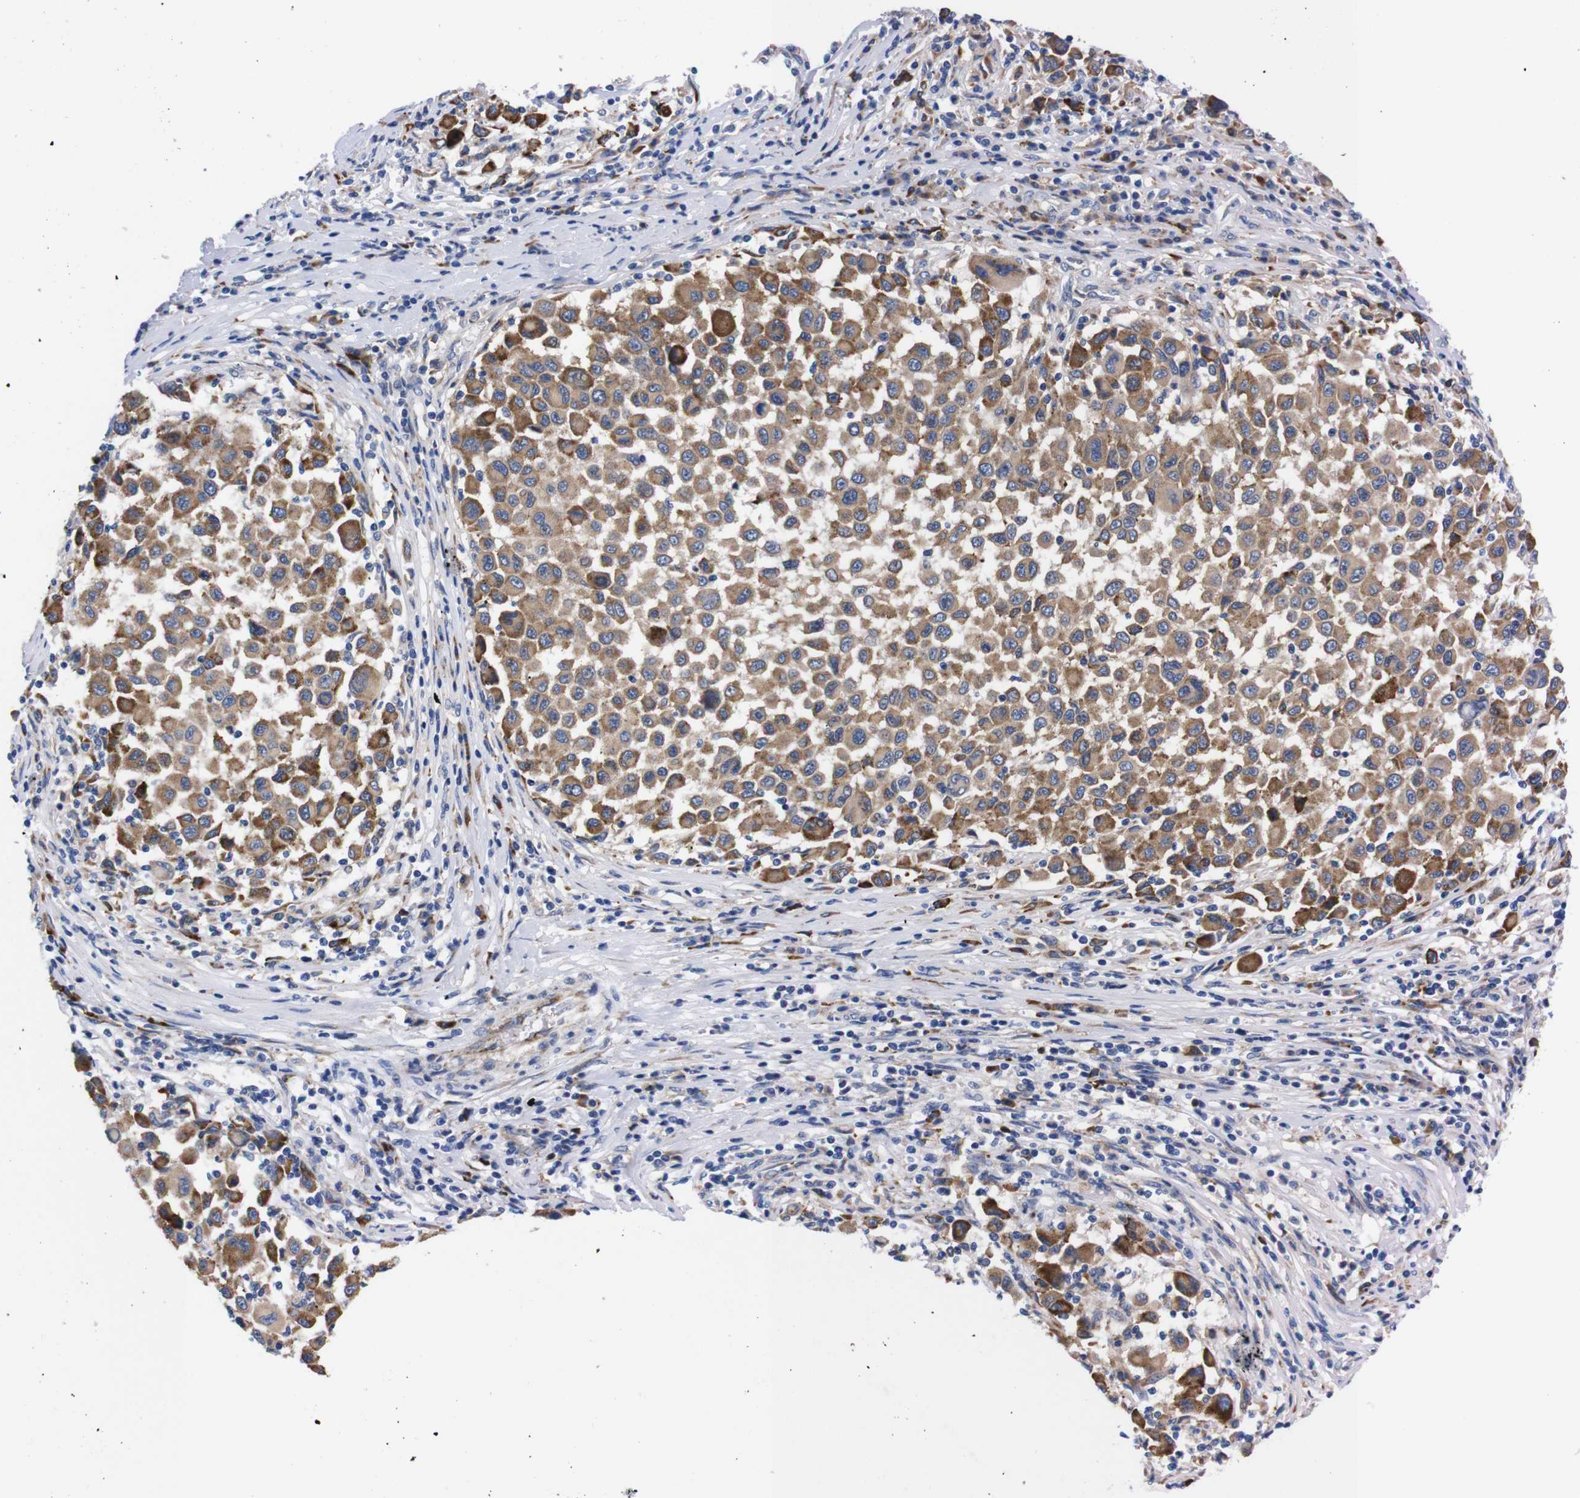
{"staining": {"intensity": "moderate", "quantity": ">75%", "location": "cytoplasmic/membranous"}, "tissue": "melanoma", "cell_type": "Tumor cells", "image_type": "cancer", "snomed": [{"axis": "morphology", "description": "Malignant melanoma, Metastatic site"}, {"axis": "topography", "description": "Lymph node"}], "caption": "High-magnification brightfield microscopy of melanoma stained with DAB (brown) and counterstained with hematoxylin (blue). tumor cells exhibit moderate cytoplasmic/membranous positivity is identified in approximately>75% of cells.", "gene": "NEBL", "patient": {"sex": "male", "age": 61}}